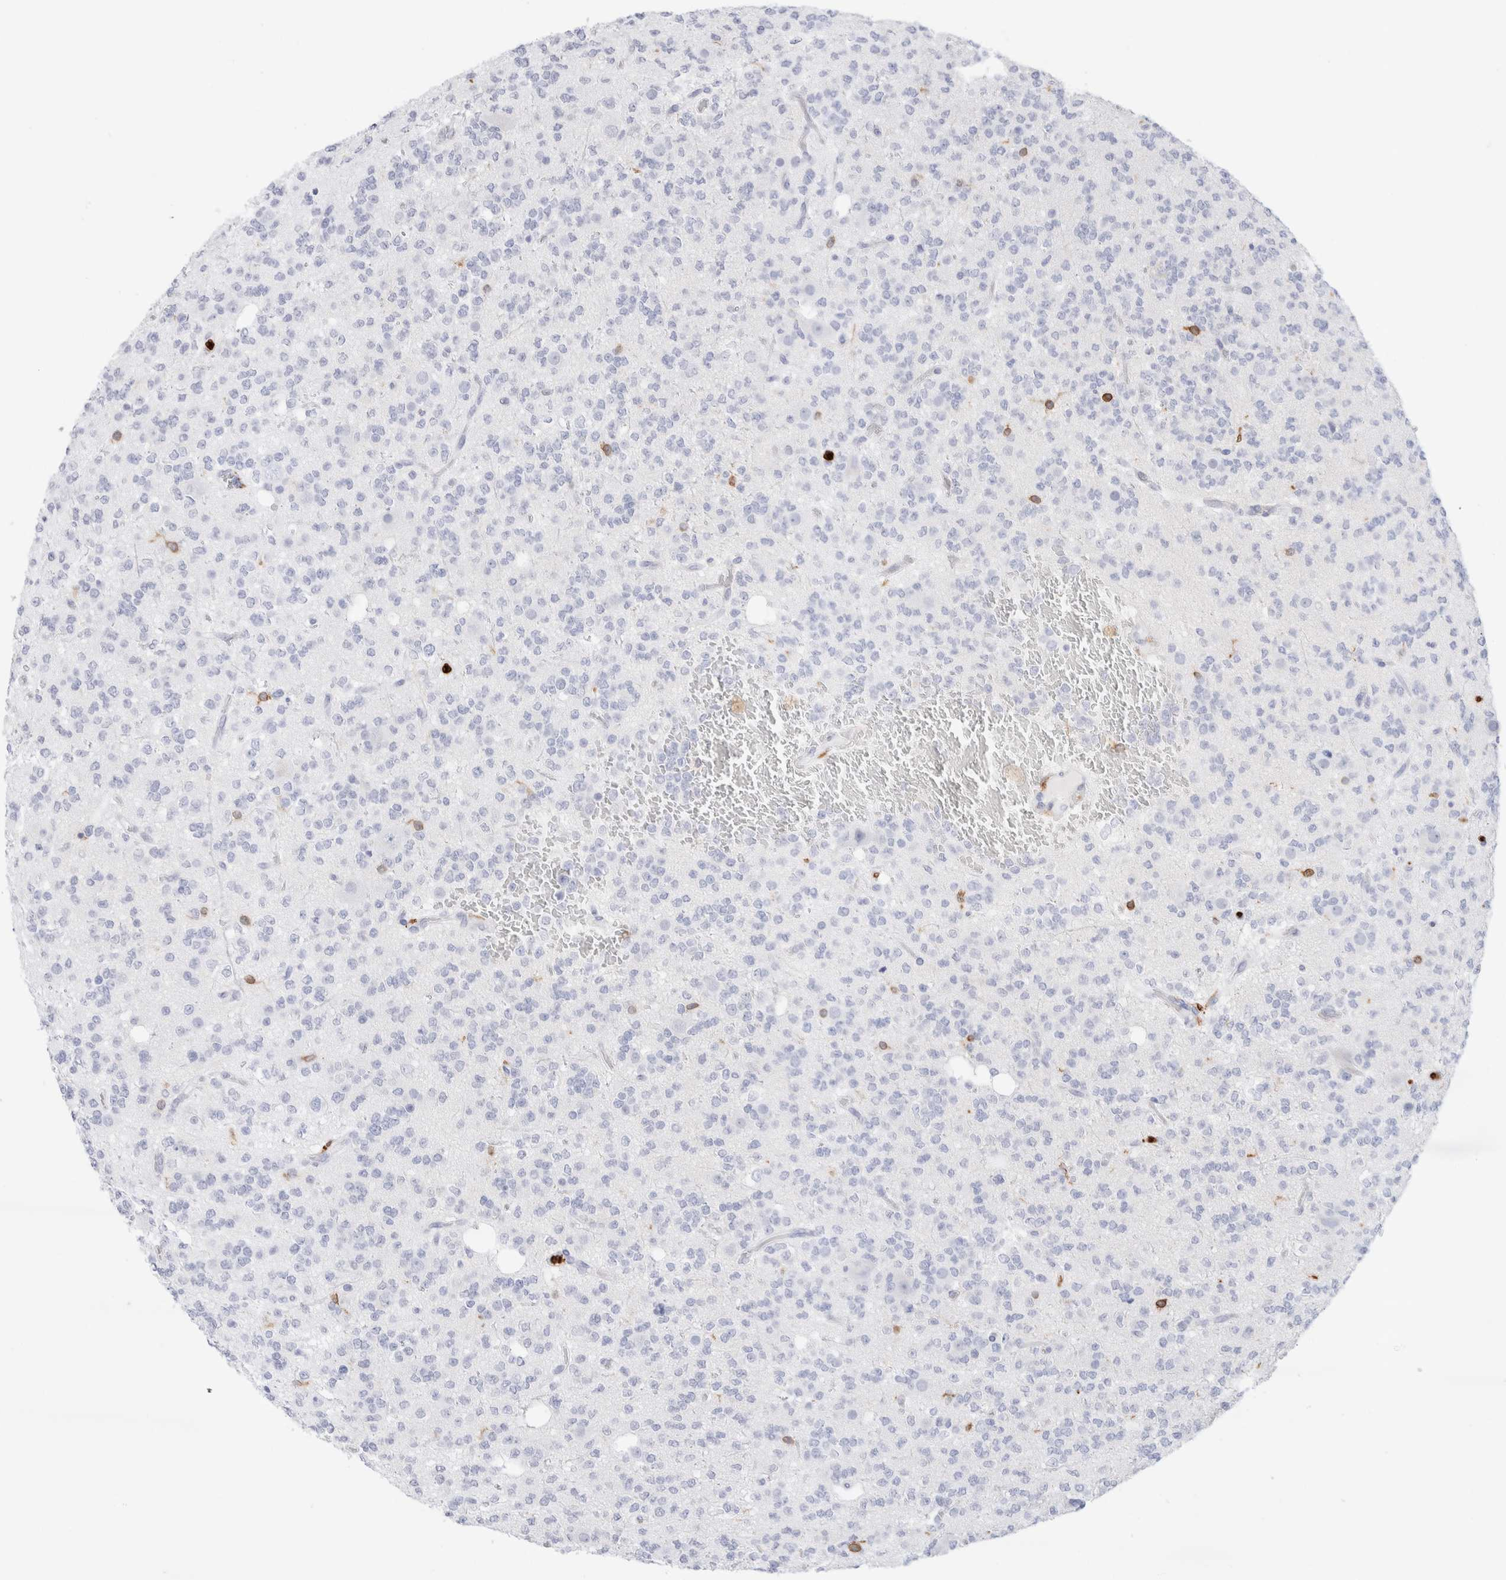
{"staining": {"intensity": "negative", "quantity": "none", "location": "none"}, "tissue": "glioma", "cell_type": "Tumor cells", "image_type": "cancer", "snomed": [{"axis": "morphology", "description": "Glioma, malignant, Low grade"}, {"axis": "topography", "description": "Brain"}], "caption": "The photomicrograph demonstrates no significant expression in tumor cells of glioma.", "gene": "ALOX5AP", "patient": {"sex": "male", "age": 38}}